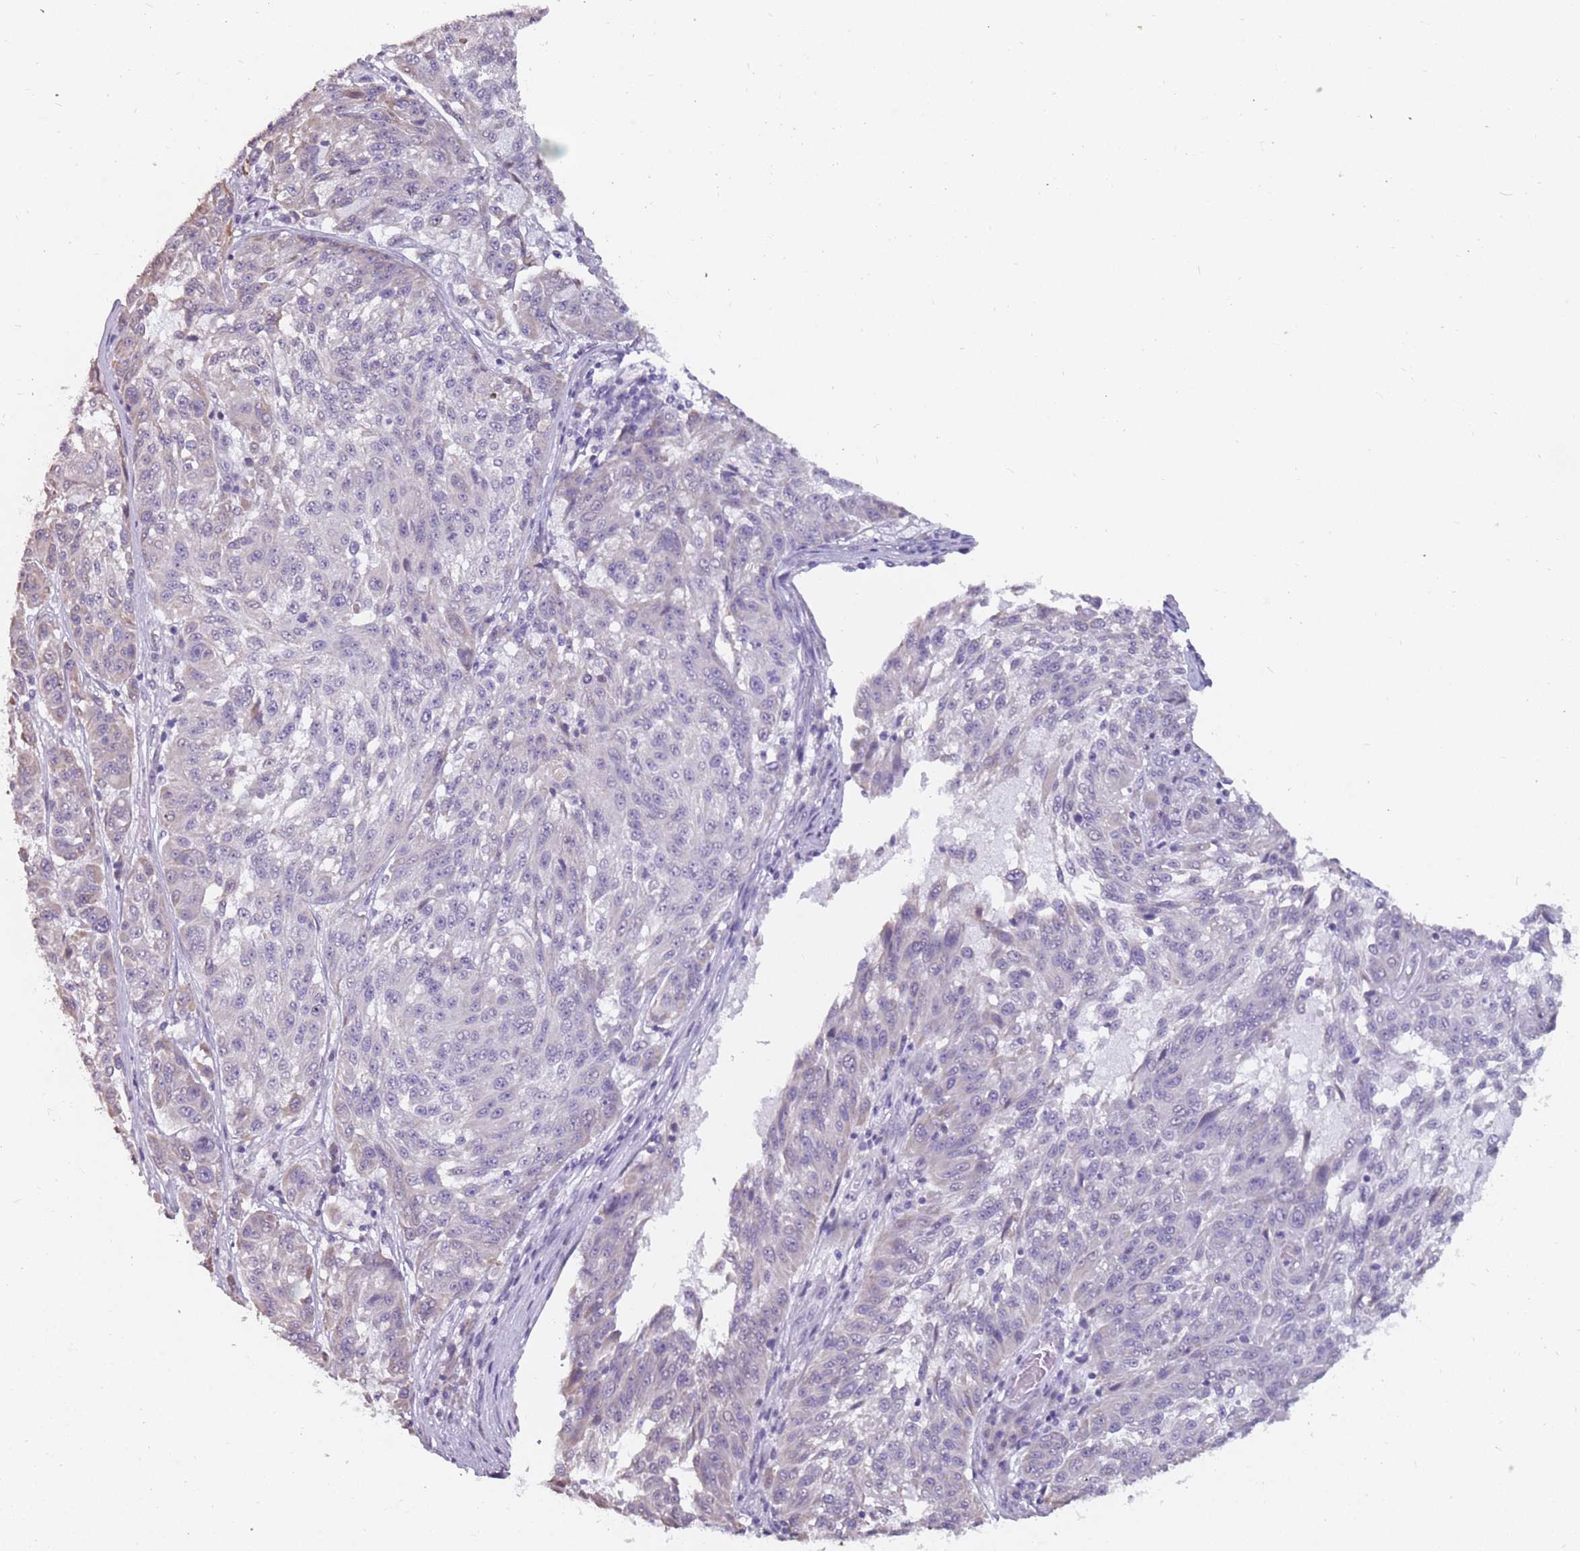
{"staining": {"intensity": "negative", "quantity": "none", "location": "none"}, "tissue": "melanoma", "cell_type": "Tumor cells", "image_type": "cancer", "snomed": [{"axis": "morphology", "description": "Malignant melanoma, NOS"}, {"axis": "topography", "description": "Skin"}], "caption": "Histopathology image shows no protein staining in tumor cells of malignant melanoma tissue.", "gene": "DDX4", "patient": {"sex": "male", "age": 53}}